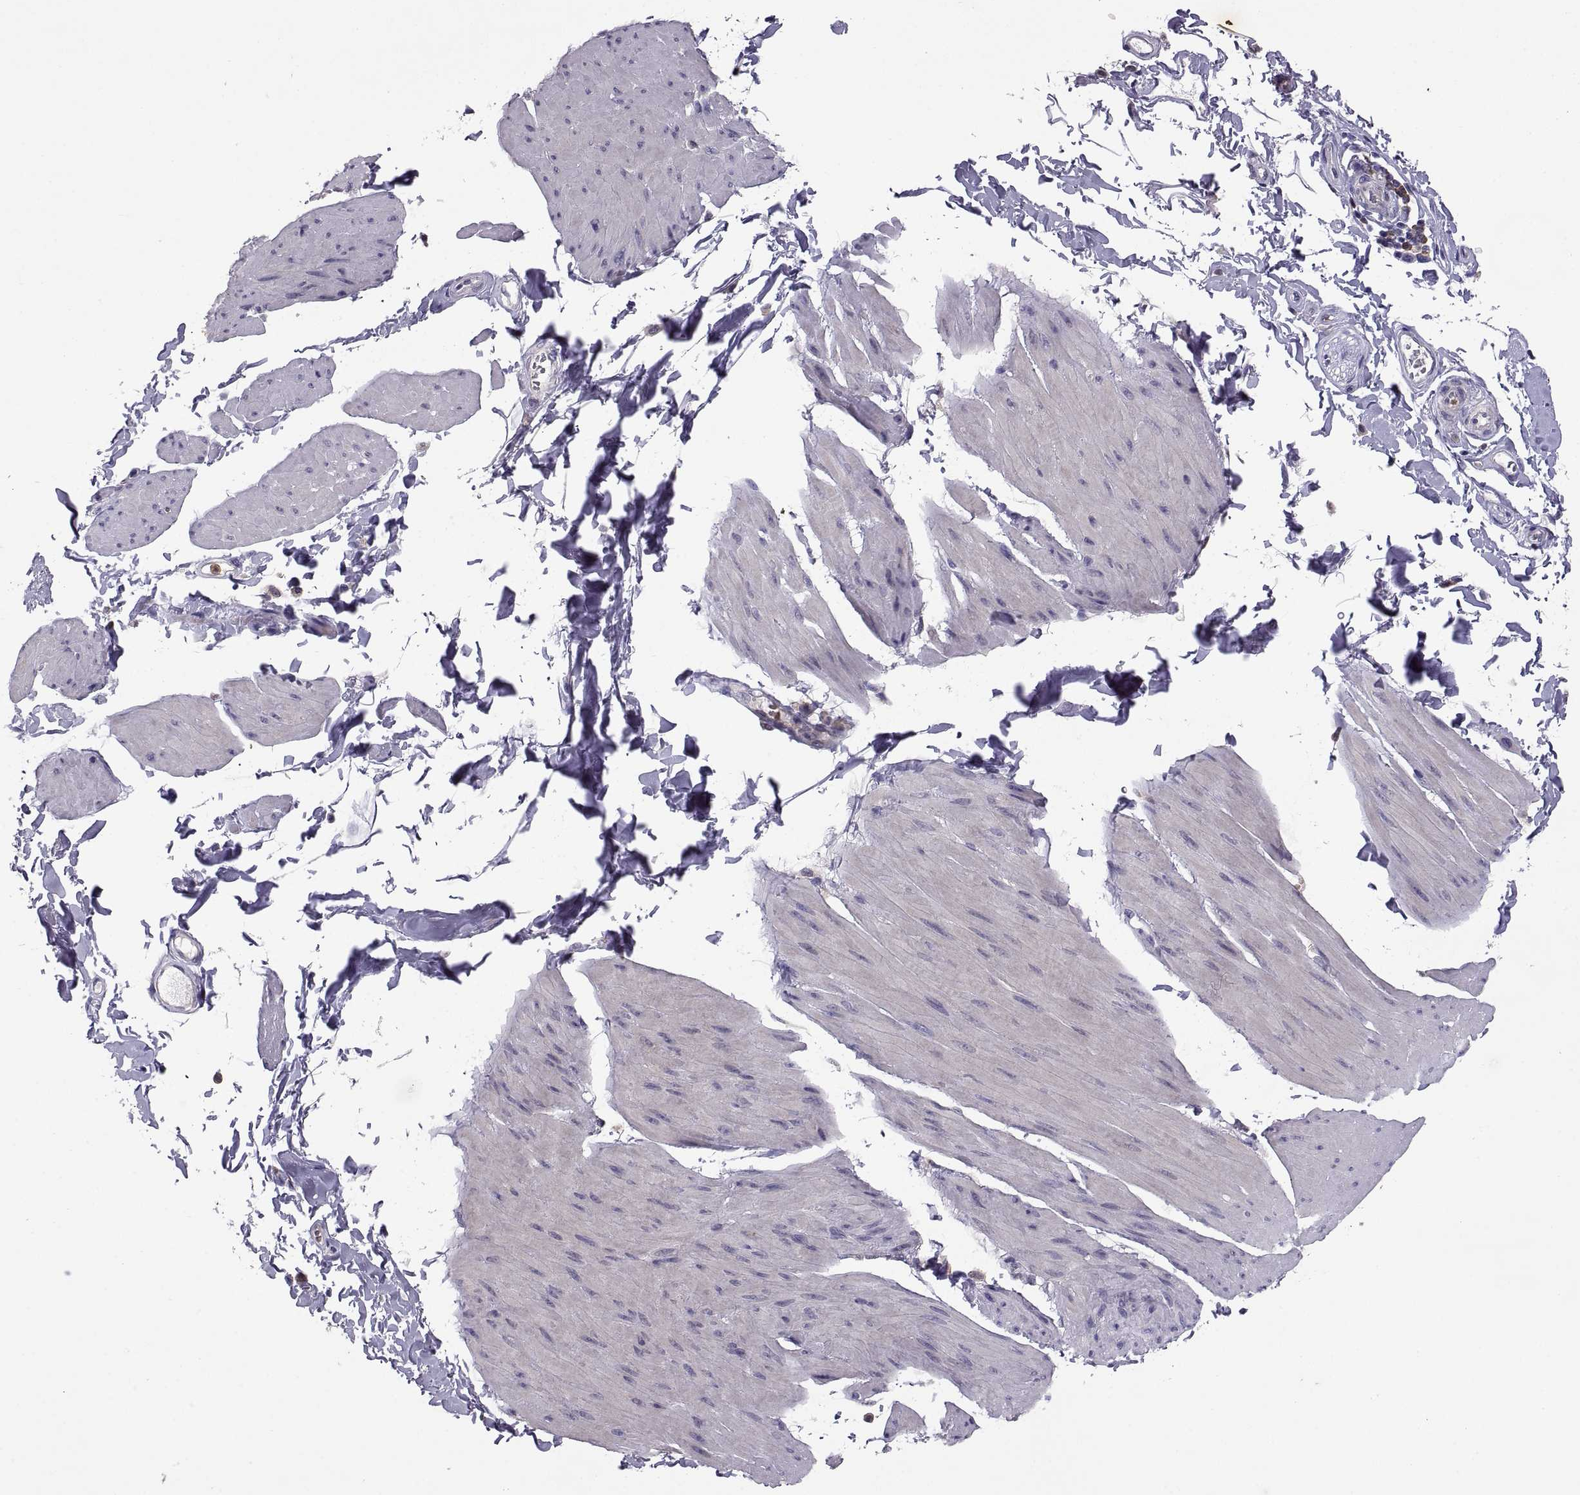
{"staining": {"intensity": "negative", "quantity": "none", "location": "none"}, "tissue": "smooth muscle", "cell_type": "Smooth muscle cells", "image_type": "normal", "snomed": [{"axis": "morphology", "description": "Normal tissue, NOS"}, {"axis": "topography", "description": "Adipose tissue"}, {"axis": "topography", "description": "Smooth muscle"}, {"axis": "topography", "description": "Peripheral nerve tissue"}], "caption": "Unremarkable smooth muscle was stained to show a protein in brown. There is no significant staining in smooth muscle cells.", "gene": "DOK3", "patient": {"sex": "male", "age": 83}}